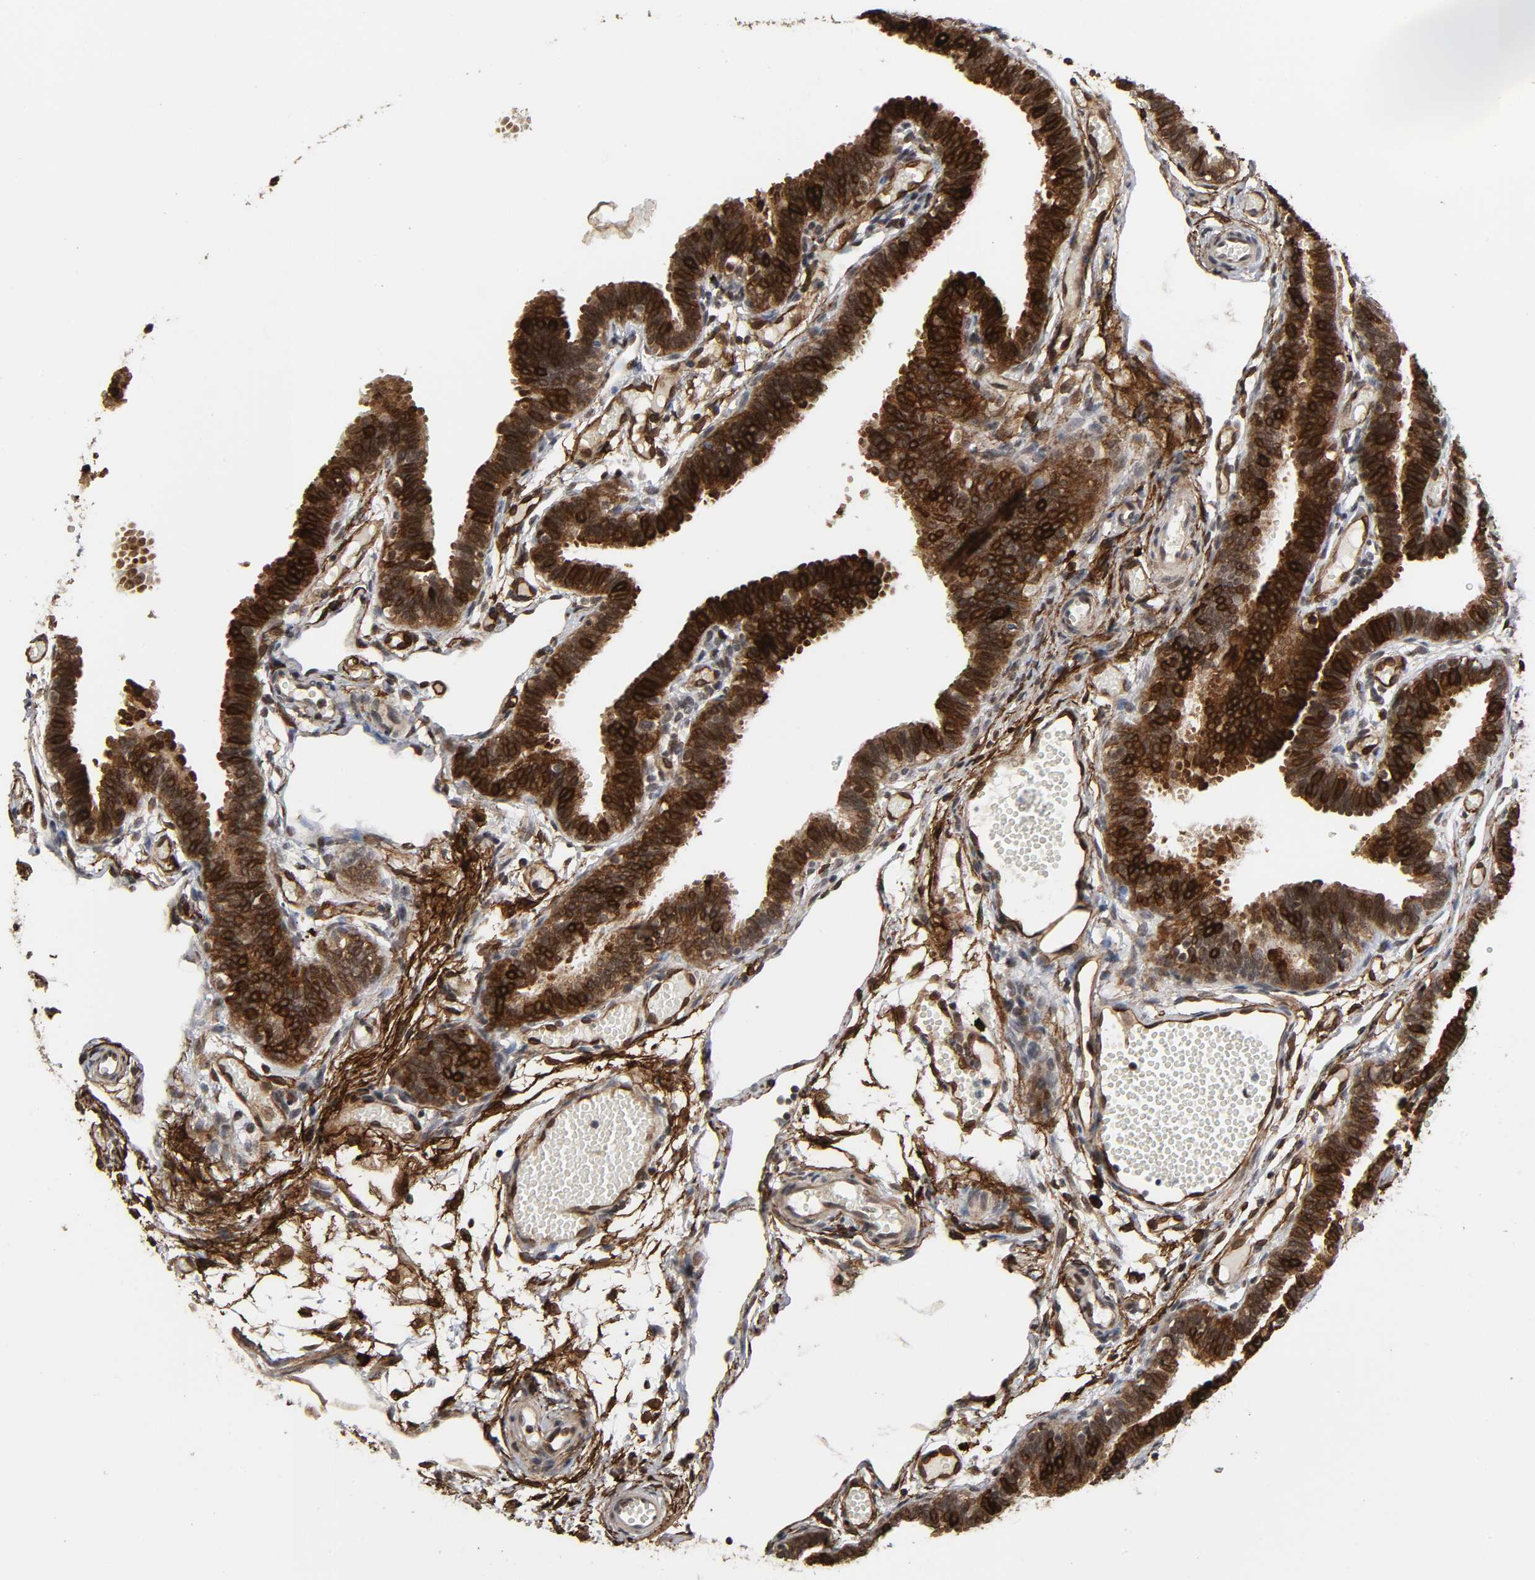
{"staining": {"intensity": "strong", "quantity": ">75%", "location": "cytoplasmic/membranous,nuclear"}, "tissue": "fallopian tube", "cell_type": "Glandular cells", "image_type": "normal", "snomed": [{"axis": "morphology", "description": "Normal tissue, NOS"}, {"axis": "topography", "description": "Fallopian tube"}], "caption": "A brown stain shows strong cytoplasmic/membranous,nuclear staining of a protein in glandular cells of benign fallopian tube.", "gene": "AHNAK2", "patient": {"sex": "female", "age": 29}}